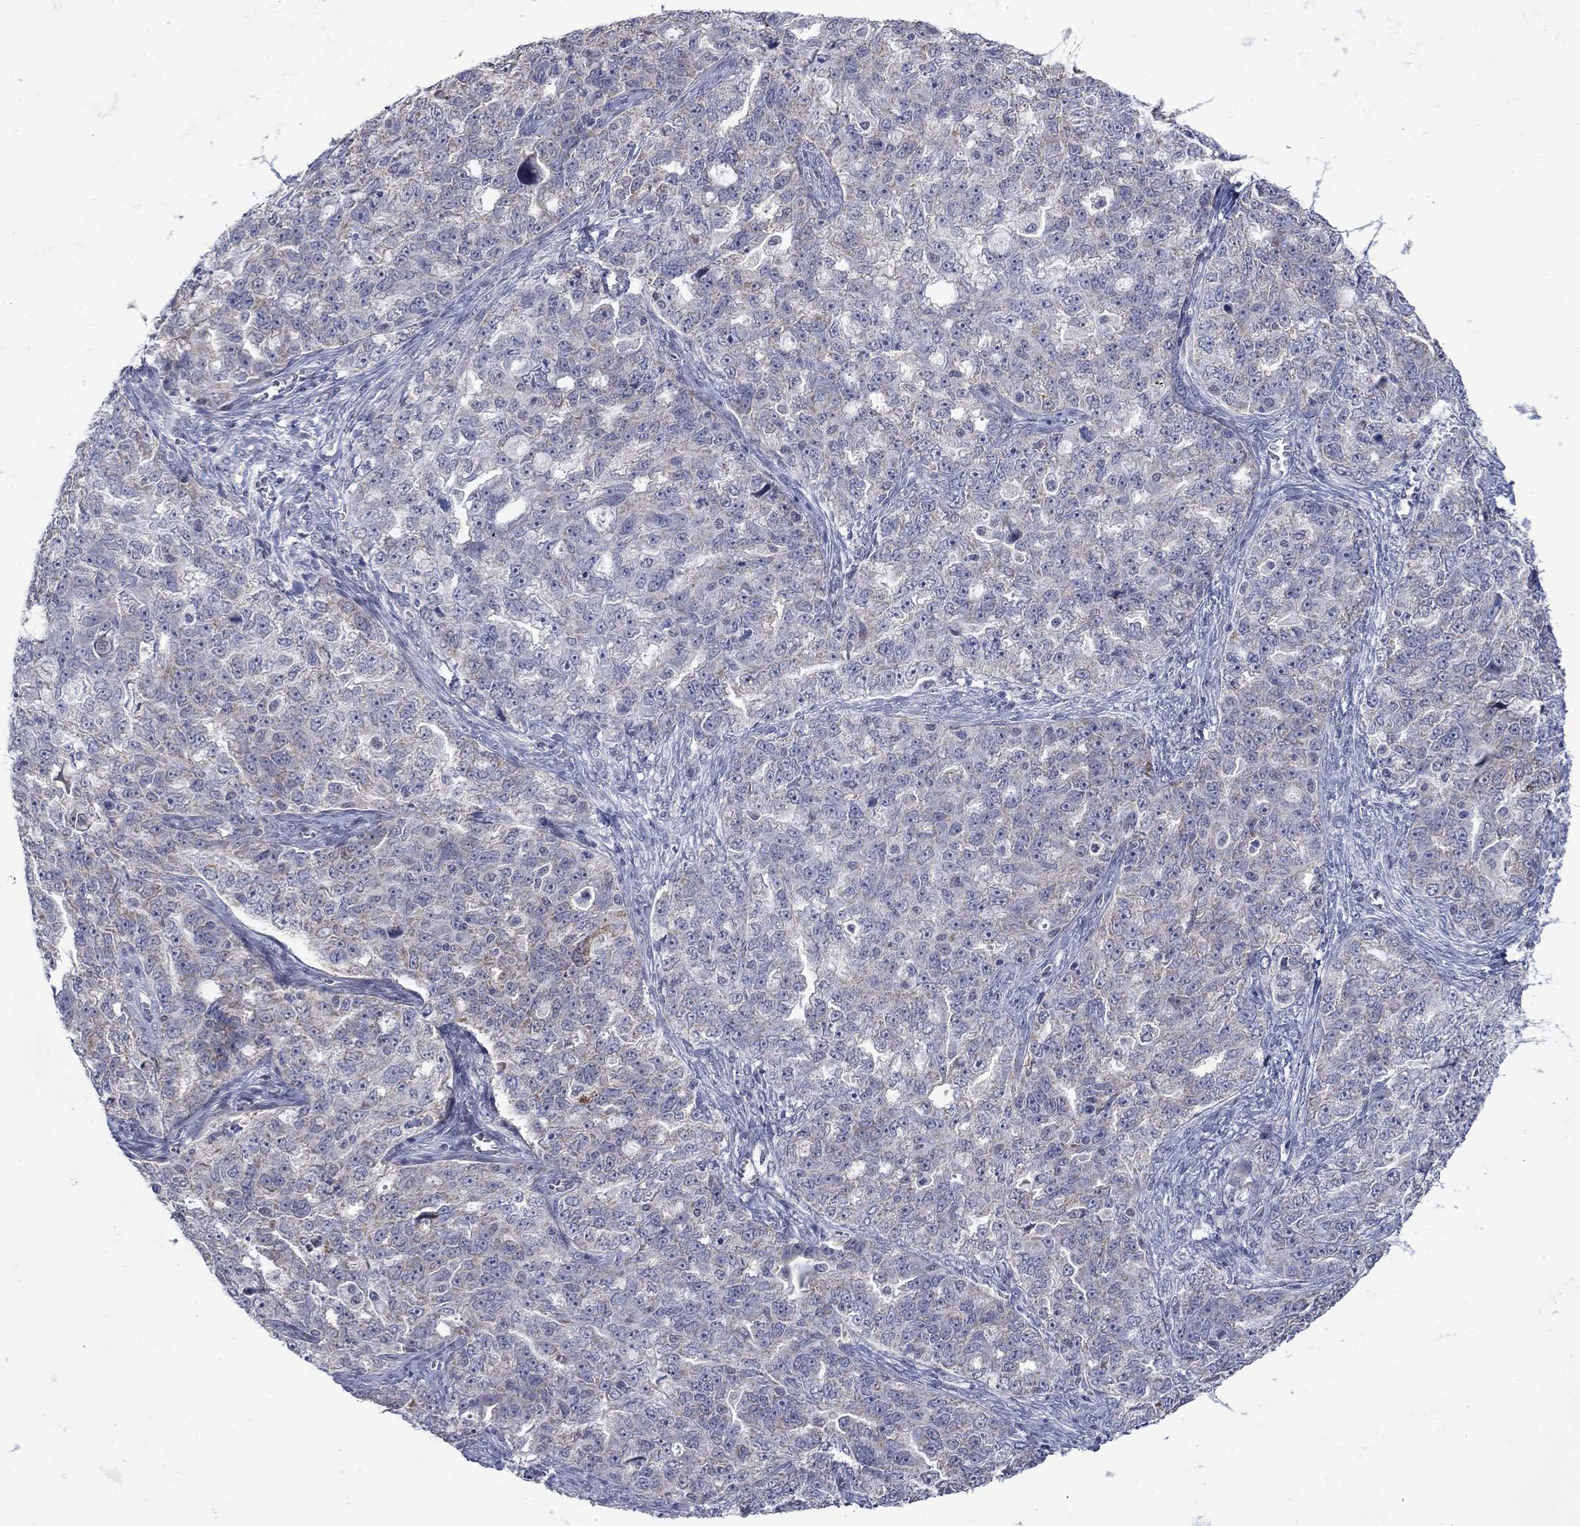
{"staining": {"intensity": "weak", "quantity": "<25%", "location": "cytoplasmic/membranous"}, "tissue": "ovarian cancer", "cell_type": "Tumor cells", "image_type": "cancer", "snomed": [{"axis": "morphology", "description": "Cystadenocarcinoma, serous, NOS"}, {"axis": "topography", "description": "Ovary"}], "caption": "A high-resolution image shows immunohistochemistry (IHC) staining of ovarian cancer (serous cystadenocarcinoma), which exhibits no significant positivity in tumor cells.", "gene": "KCNJ16", "patient": {"sex": "female", "age": 51}}